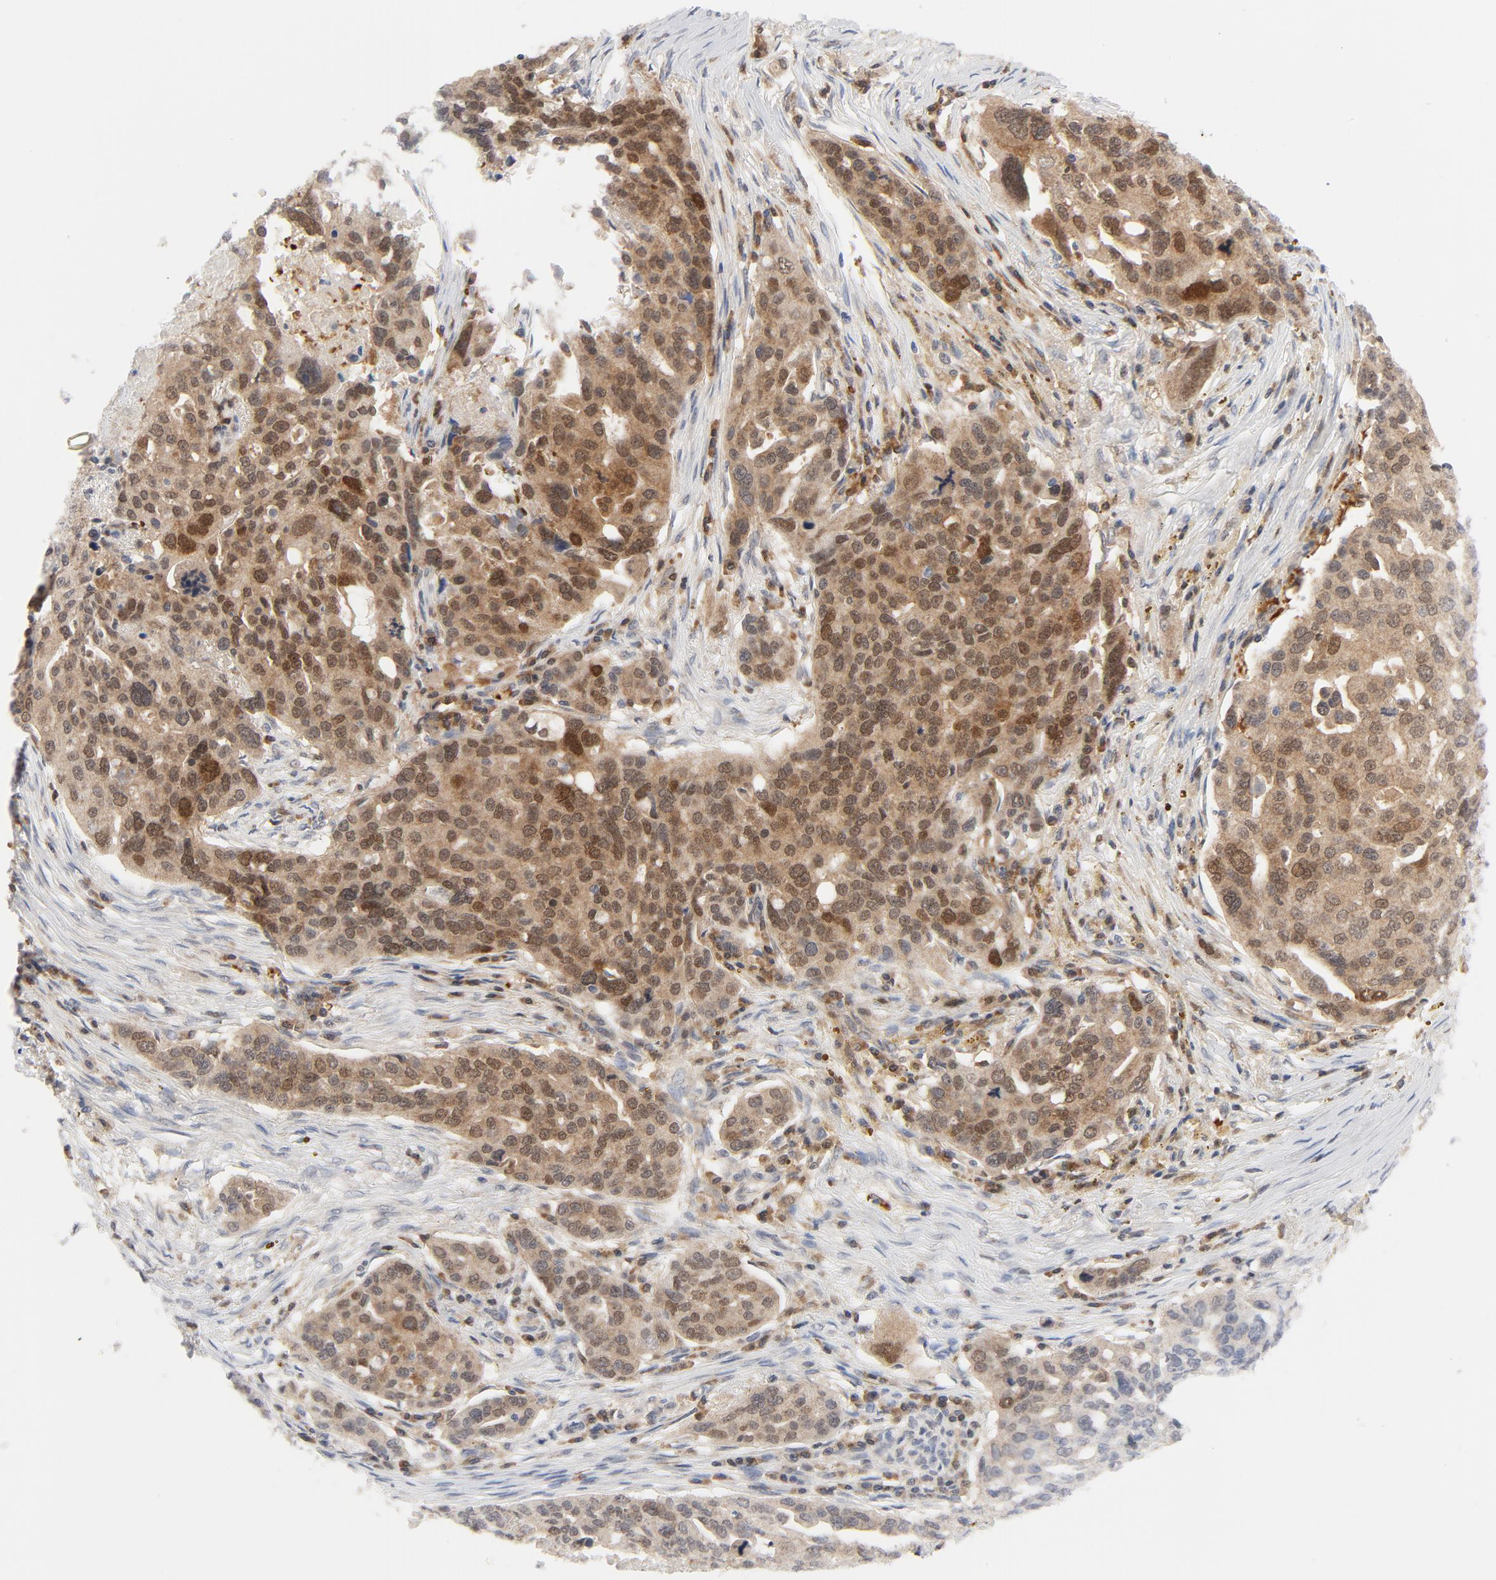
{"staining": {"intensity": "moderate", "quantity": ">75%", "location": "cytoplasmic/membranous,nuclear"}, "tissue": "ovarian cancer", "cell_type": "Tumor cells", "image_type": "cancer", "snomed": [{"axis": "morphology", "description": "Carcinoma, endometroid"}, {"axis": "topography", "description": "Ovary"}], "caption": "Immunohistochemical staining of ovarian cancer demonstrates medium levels of moderate cytoplasmic/membranous and nuclear positivity in approximately >75% of tumor cells.", "gene": "PRDX1", "patient": {"sex": "female", "age": 75}}